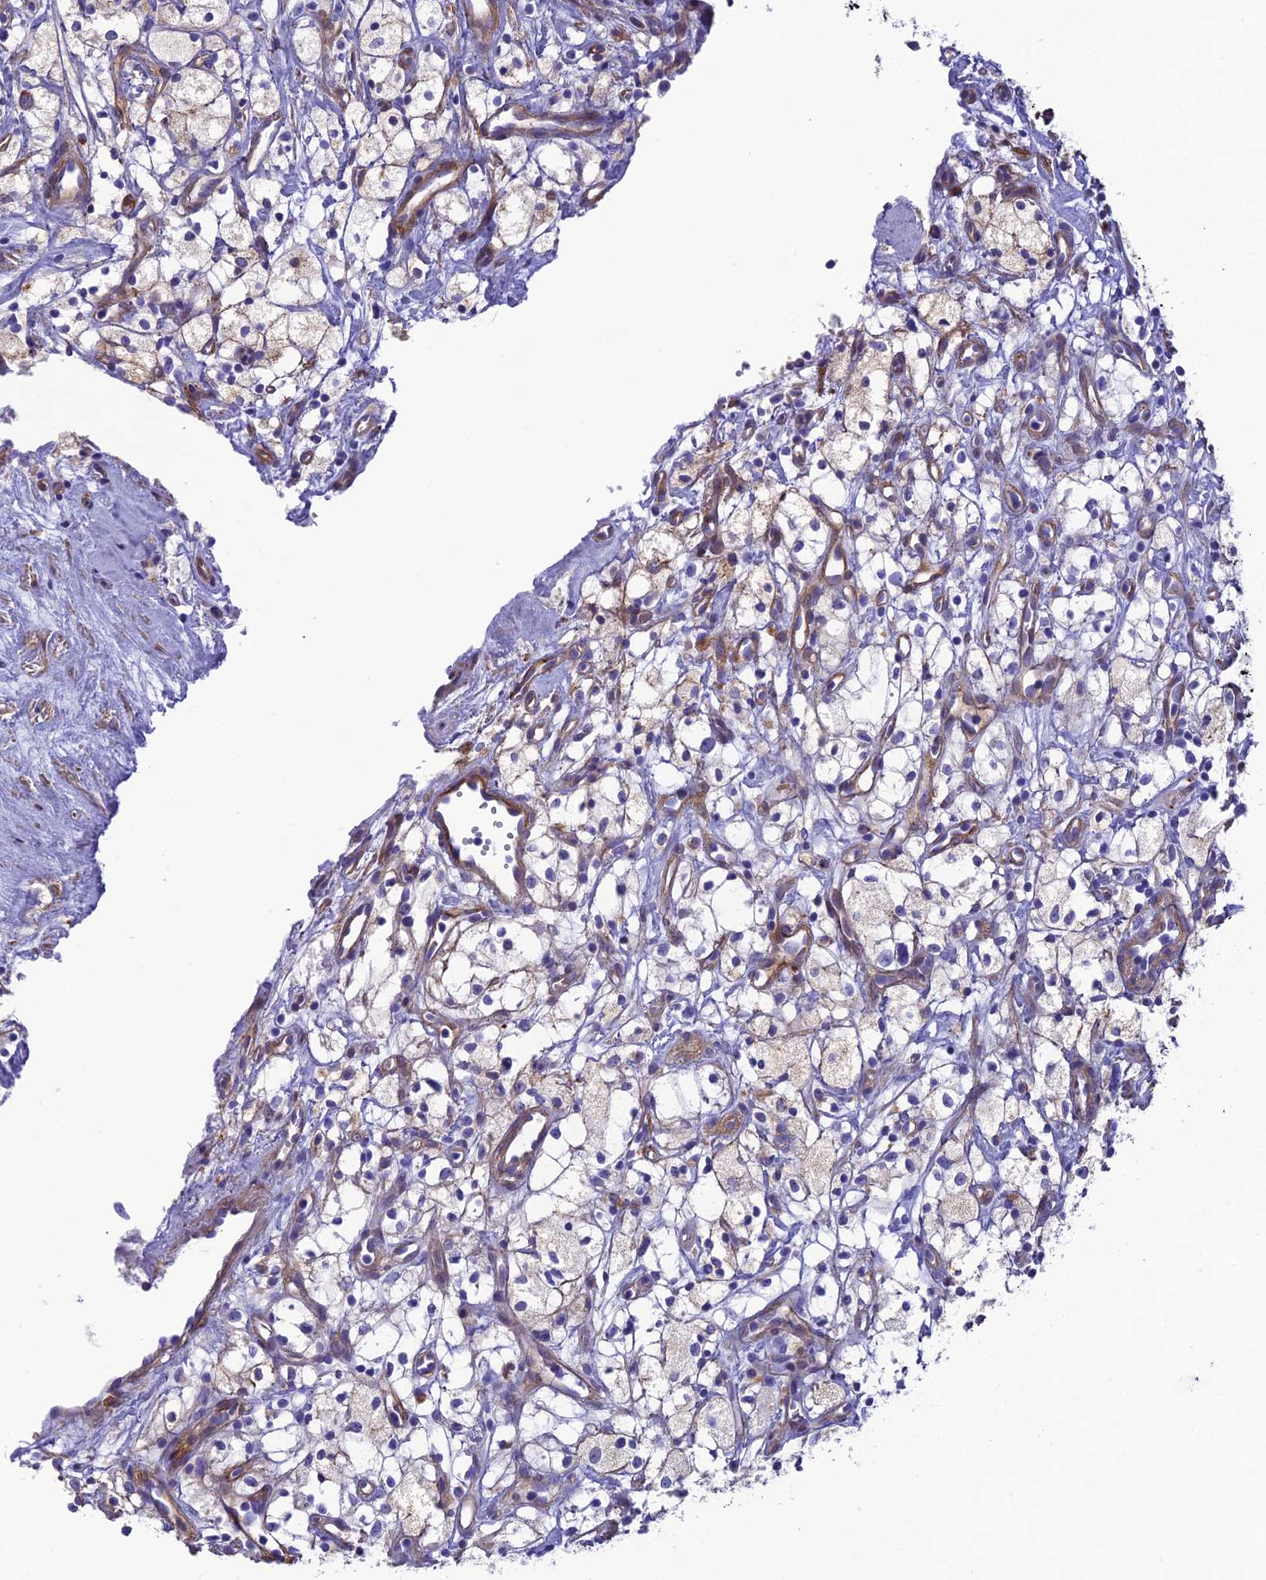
{"staining": {"intensity": "weak", "quantity": "<25%", "location": "cytoplasmic/membranous"}, "tissue": "renal cancer", "cell_type": "Tumor cells", "image_type": "cancer", "snomed": [{"axis": "morphology", "description": "Adenocarcinoma, NOS"}, {"axis": "topography", "description": "Kidney"}], "caption": "Immunohistochemistry (IHC) of human renal adenocarcinoma displays no staining in tumor cells.", "gene": "TNS1", "patient": {"sex": "male", "age": 59}}